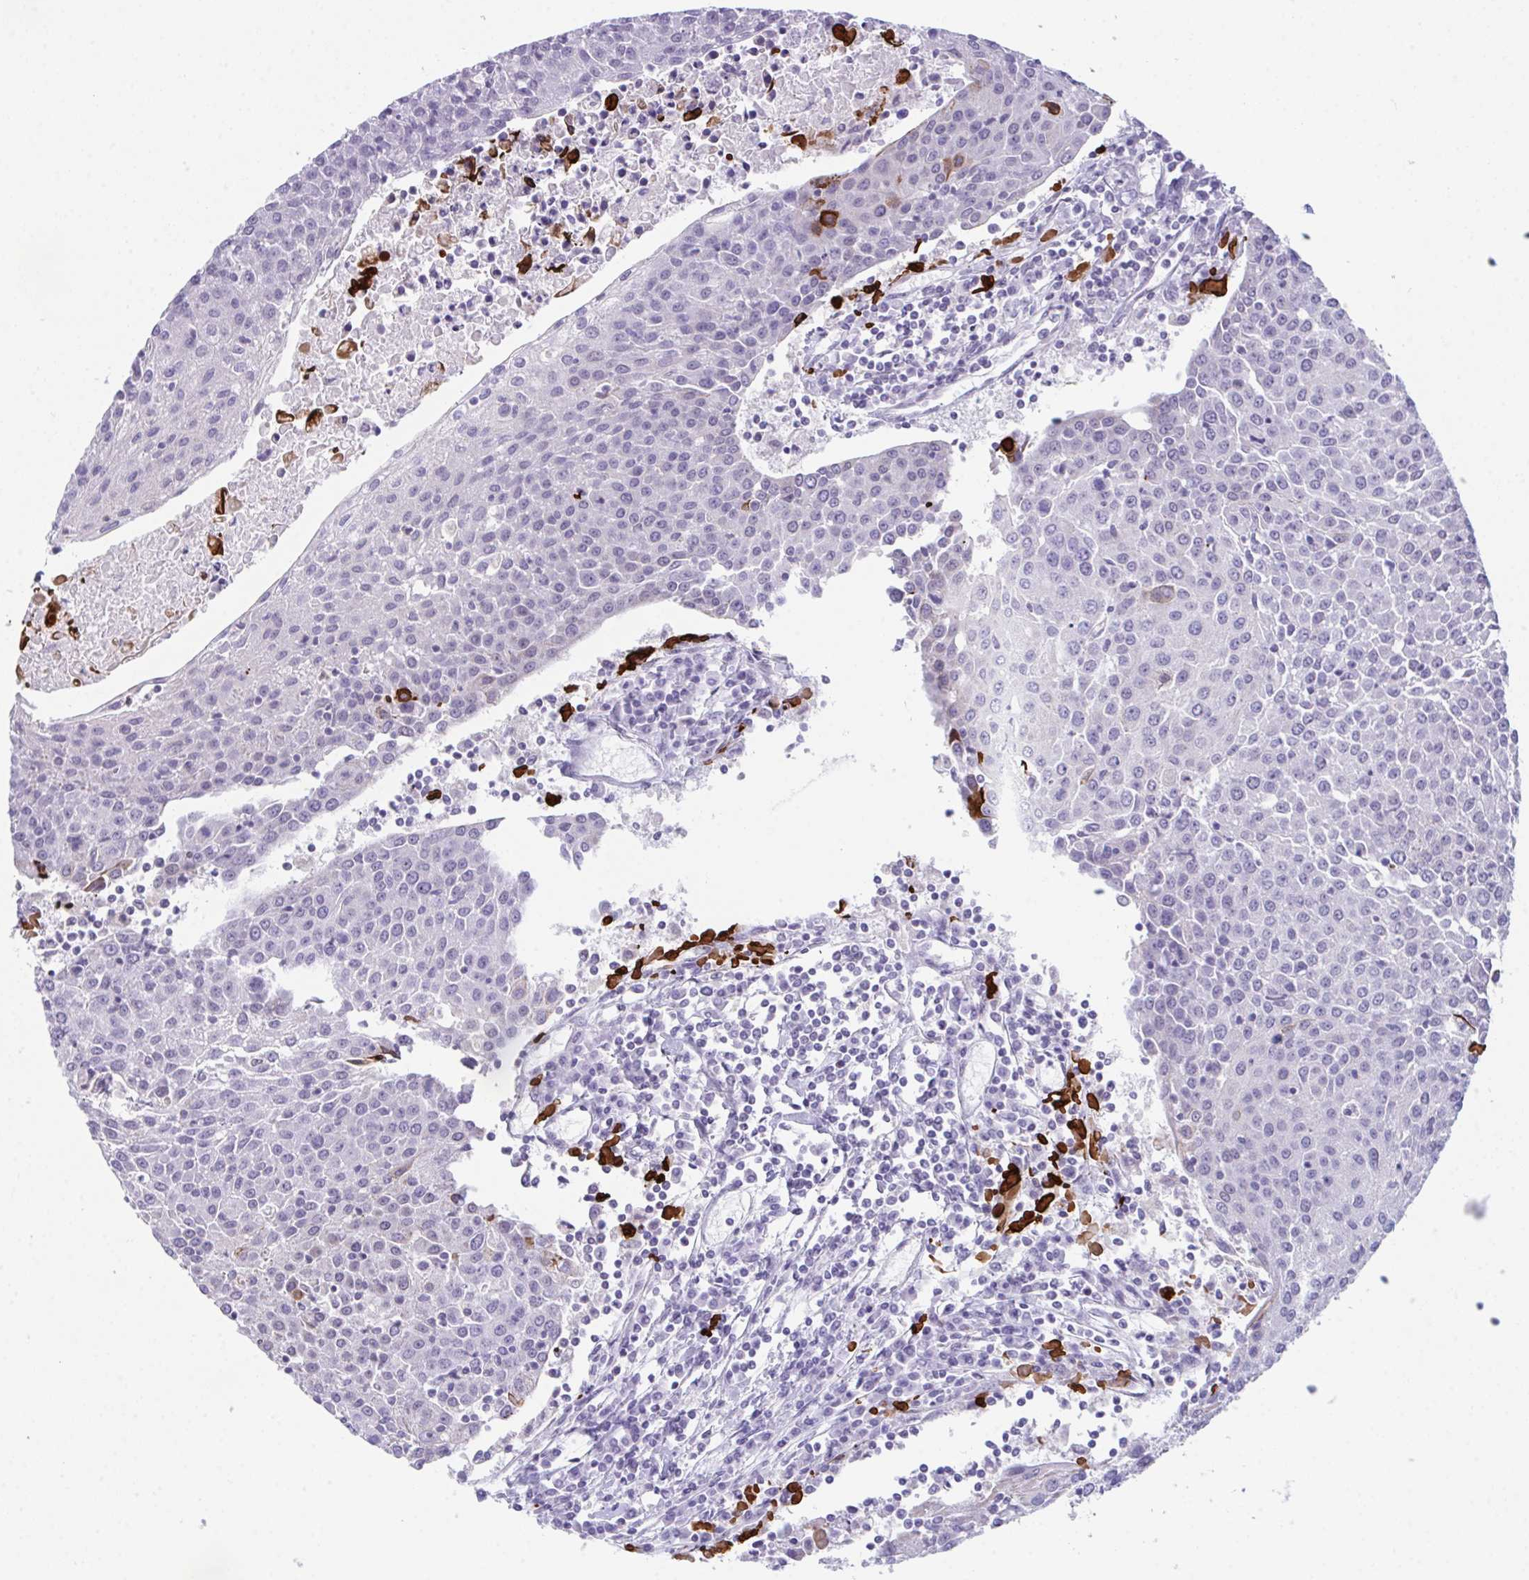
{"staining": {"intensity": "negative", "quantity": "none", "location": "none"}, "tissue": "urothelial cancer", "cell_type": "Tumor cells", "image_type": "cancer", "snomed": [{"axis": "morphology", "description": "Urothelial carcinoma, High grade"}, {"axis": "topography", "description": "Urinary bladder"}], "caption": "A histopathology image of human urothelial cancer is negative for staining in tumor cells. (Immunohistochemistry (ihc), brightfield microscopy, high magnification).", "gene": "ATP6V0D2", "patient": {"sex": "female", "age": 85}}